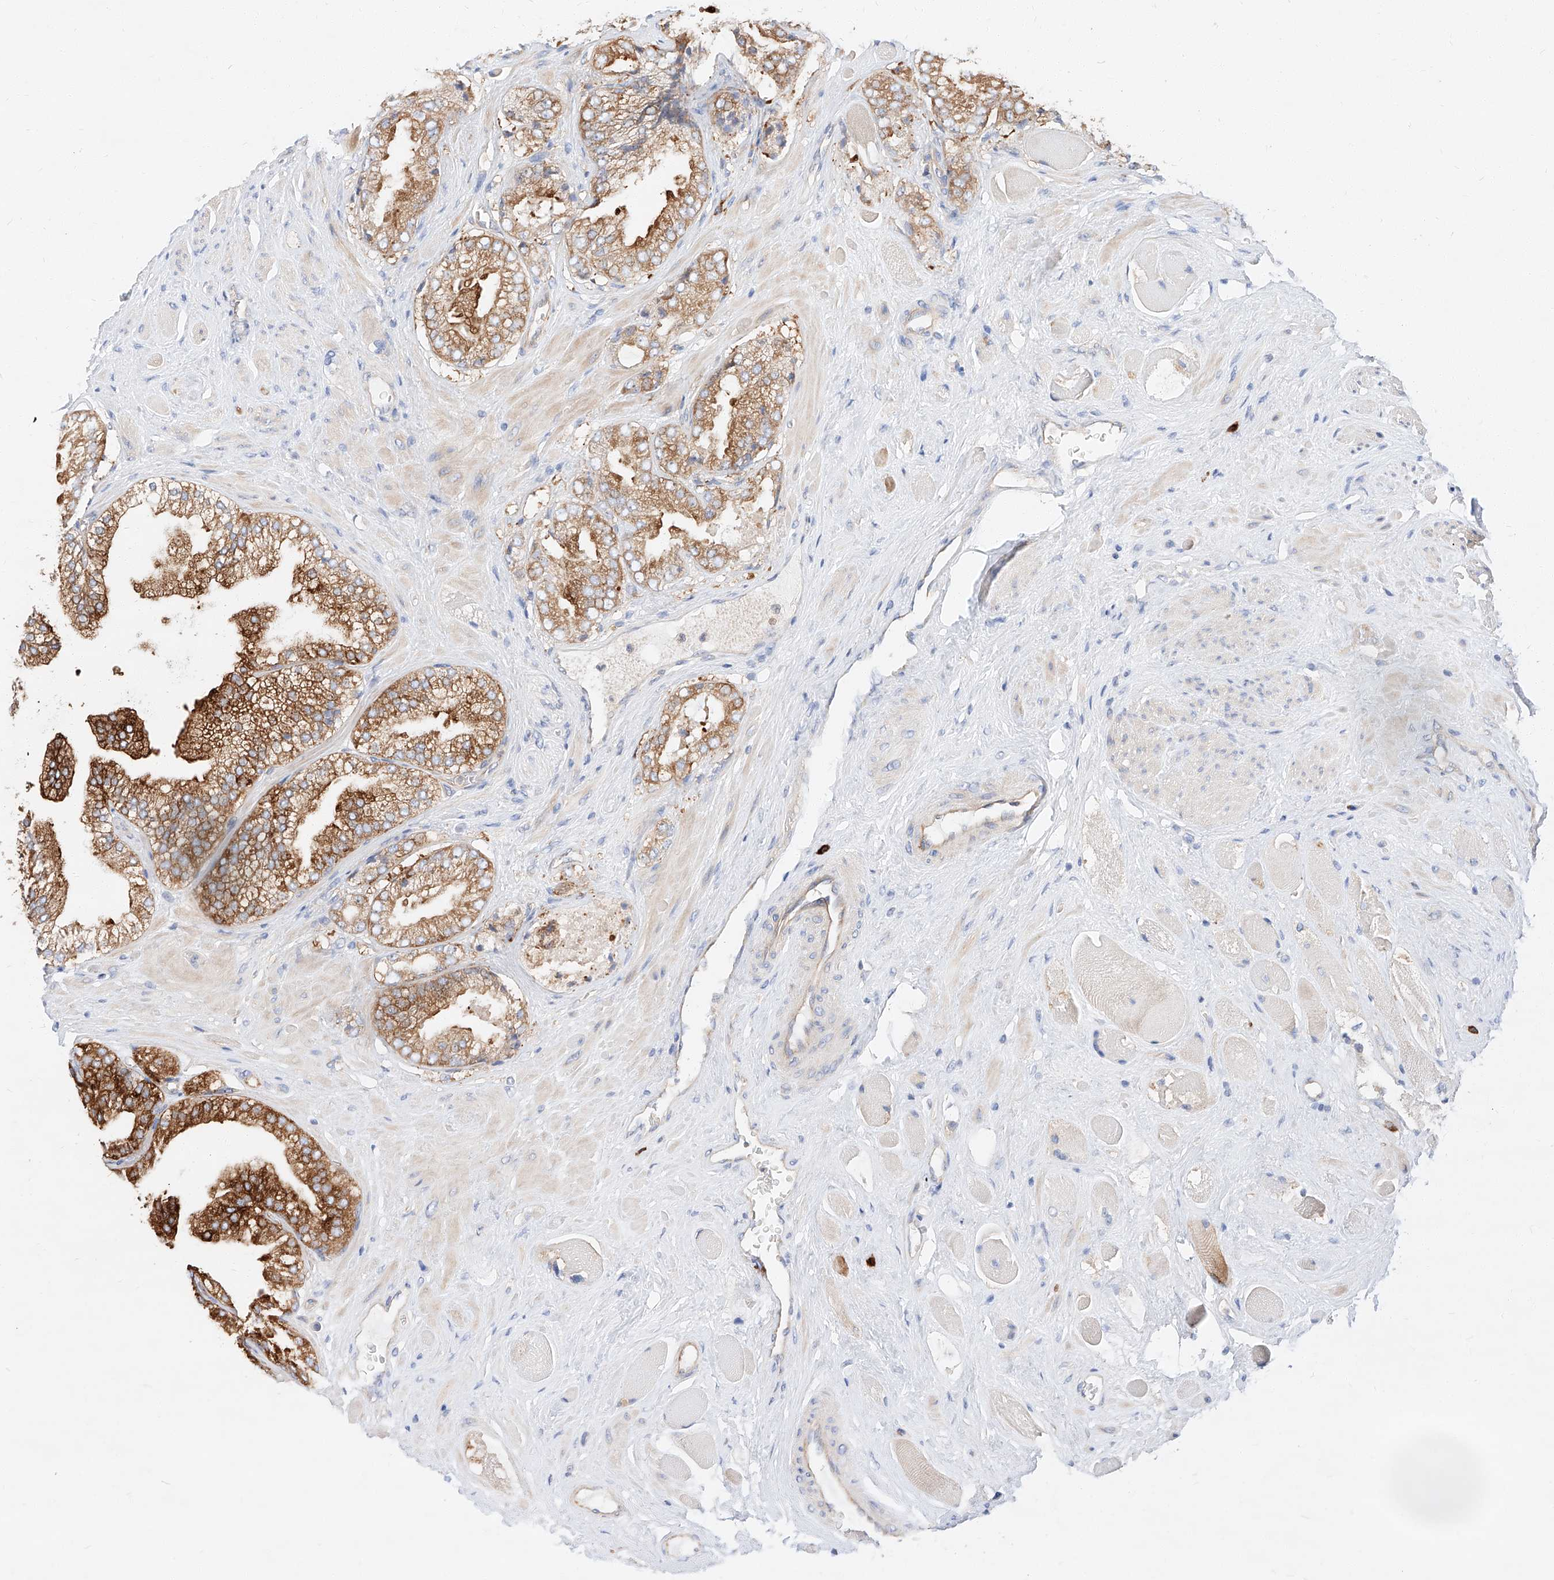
{"staining": {"intensity": "moderate", "quantity": ">75%", "location": "cytoplasmic/membranous"}, "tissue": "prostate cancer", "cell_type": "Tumor cells", "image_type": "cancer", "snomed": [{"axis": "morphology", "description": "Adenocarcinoma, High grade"}, {"axis": "topography", "description": "Prostate"}], "caption": "Prostate cancer stained with DAB immunohistochemistry exhibits medium levels of moderate cytoplasmic/membranous expression in approximately >75% of tumor cells. The staining is performed using DAB (3,3'-diaminobenzidine) brown chromogen to label protein expression. The nuclei are counter-stained blue using hematoxylin.", "gene": "GLMN", "patient": {"sex": "male", "age": 58}}